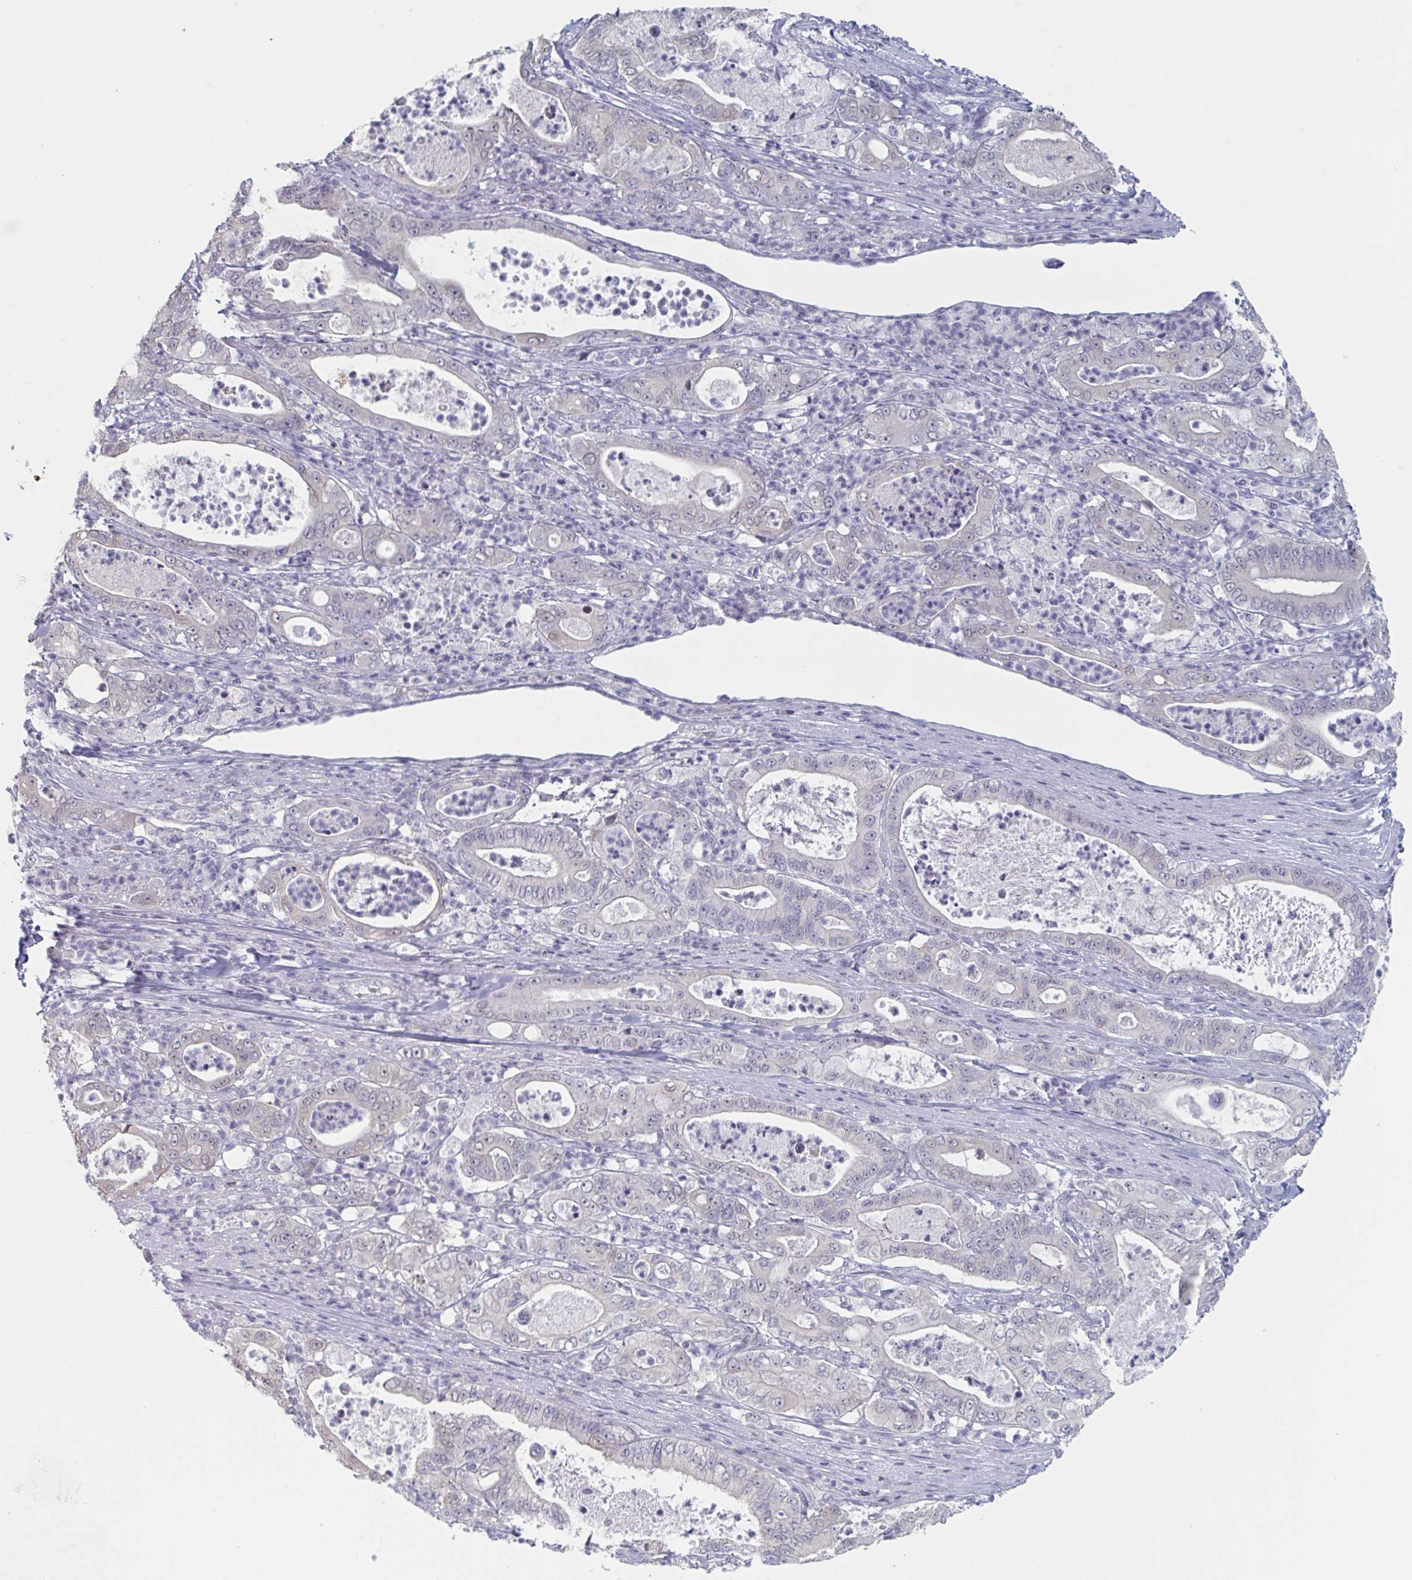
{"staining": {"intensity": "negative", "quantity": "none", "location": "none"}, "tissue": "pancreatic cancer", "cell_type": "Tumor cells", "image_type": "cancer", "snomed": [{"axis": "morphology", "description": "Adenocarcinoma, NOS"}, {"axis": "topography", "description": "Pancreas"}], "caption": "High magnification brightfield microscopy of pancreatic cancer (adenocarcinoma) stained with DAB (brown) and counterstained with hematoxylin (blue): tumor cells show no significant expression. Nuclei are stained in blue.", "gene": "FOXA1", "patient": {"sex": "male", "age": 71}}